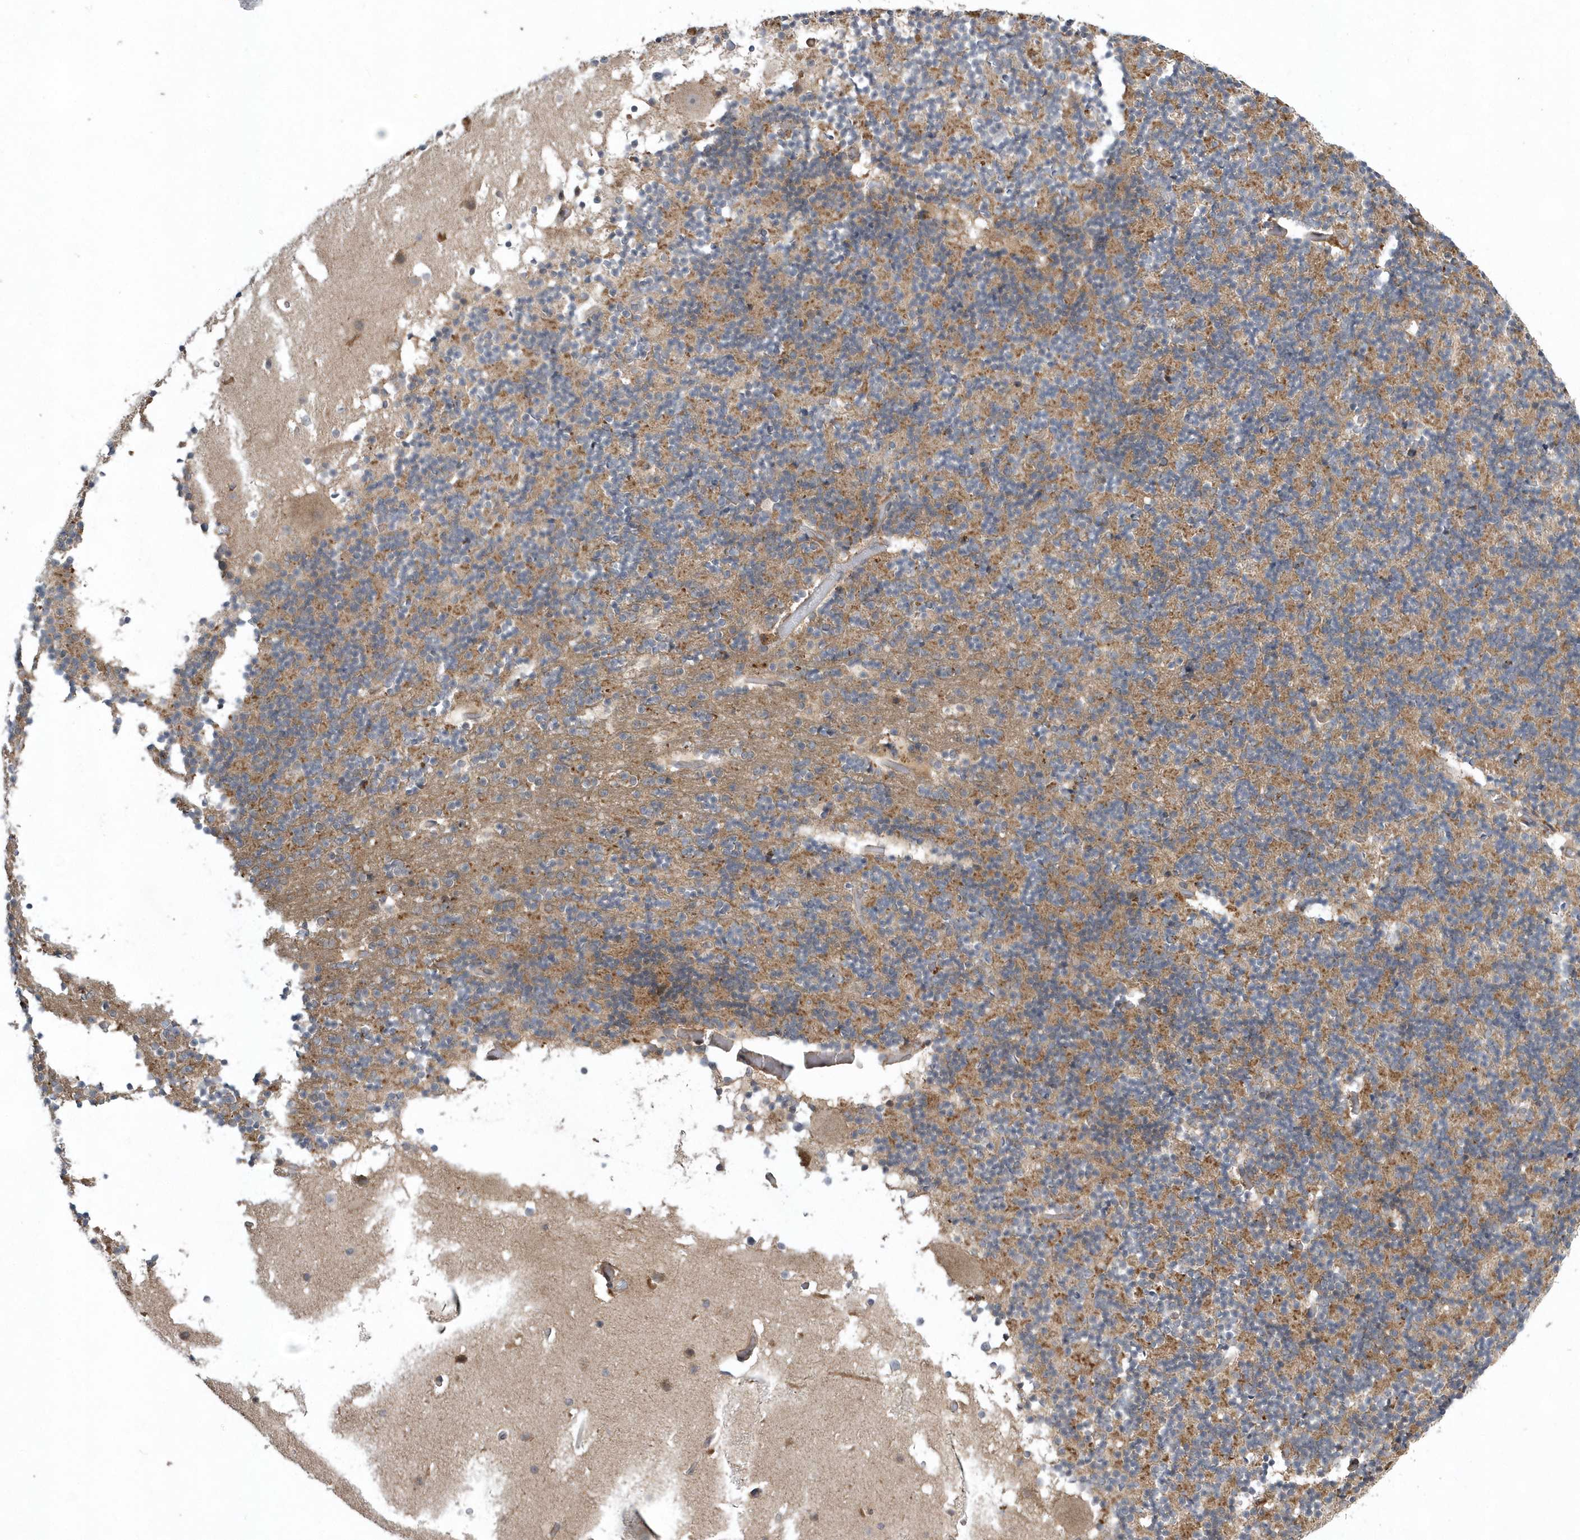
{"staining": {"intensity": "moderate", "quantity": "25%-75%", "location": "cytoplasmic/membranous"}, "tissue": "cerebellum", "cell_type": "Cells in granular layer", "image_type": "normal", "snomed": [{"axis": "morphology", "description": "Normal tissue, NOS"}, {"axis": "topography", "description": "Cerebellum"}], "caption": "Moderate cytoplasmic/membranous expression is present in about 25%-75% of cells in granular layer in unremarkable cerebellum. The staining was performed using DAB to visualize the protein expression in brown, while the nuclei were stained in blue with hematoxylin (Magnification: 20x).", "gene": "HMGCS1", "patient": {"sex": "male", "age": 57}}